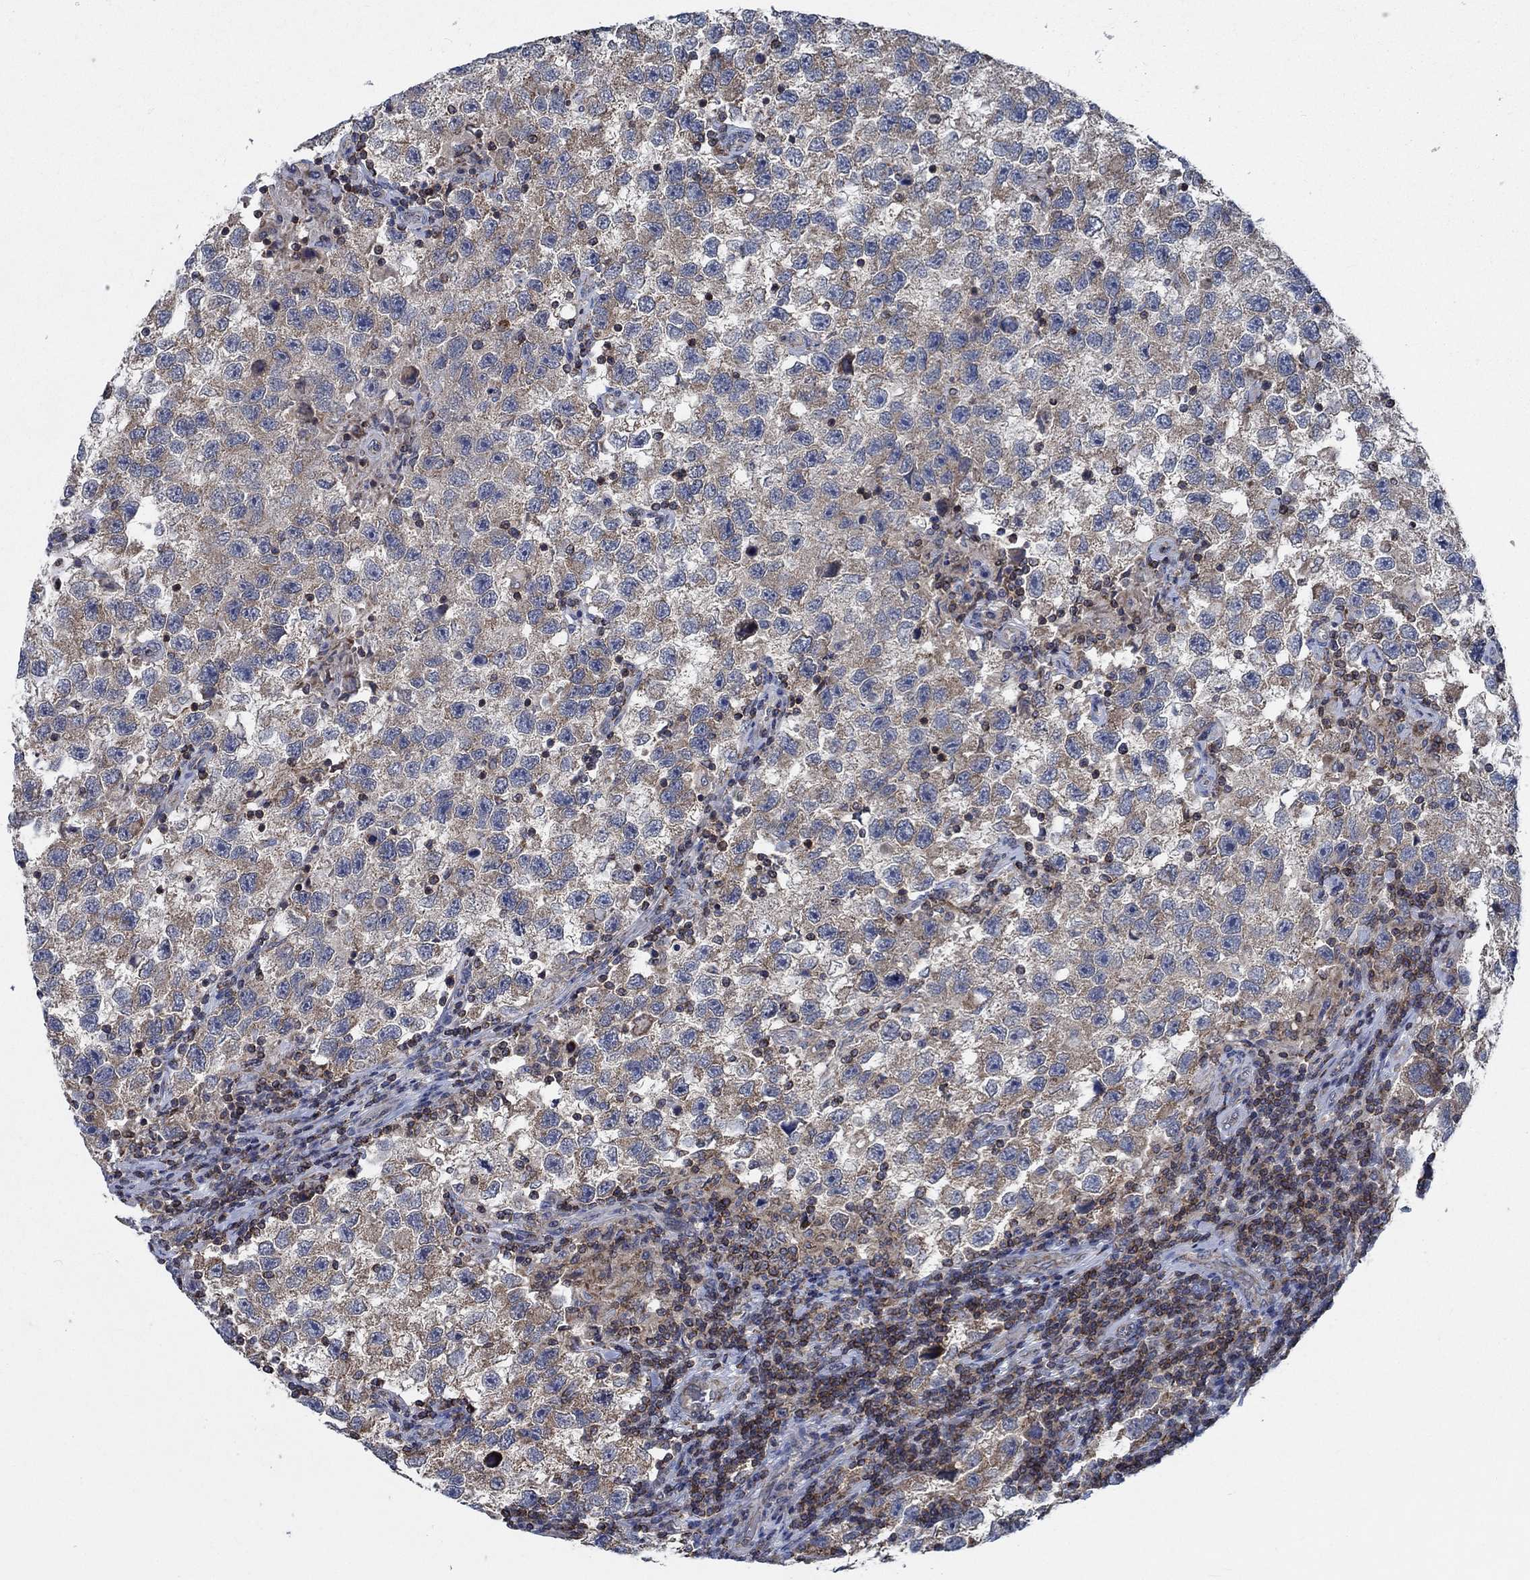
{"staining": {"intensity": "weak", "quantity": ">75%", "location": "cytoplasmic/membranous"}, "tissue": "testis cancer", "cell_type": "Tumor cells", "image_type": "cancer", "snomed": [{"axis": "morphology", "description": "Seminoma, NOS"}, {"axis": "topography", "description": "Testis"}], "caption": "Immunohistochemical staining of human testis seminoma shows weak cytoplasmic/membranous protein expression in approximately >75% of tumor cells.", "gene": "STXBP6", "patient": {"sex": "male", "age": 26}}